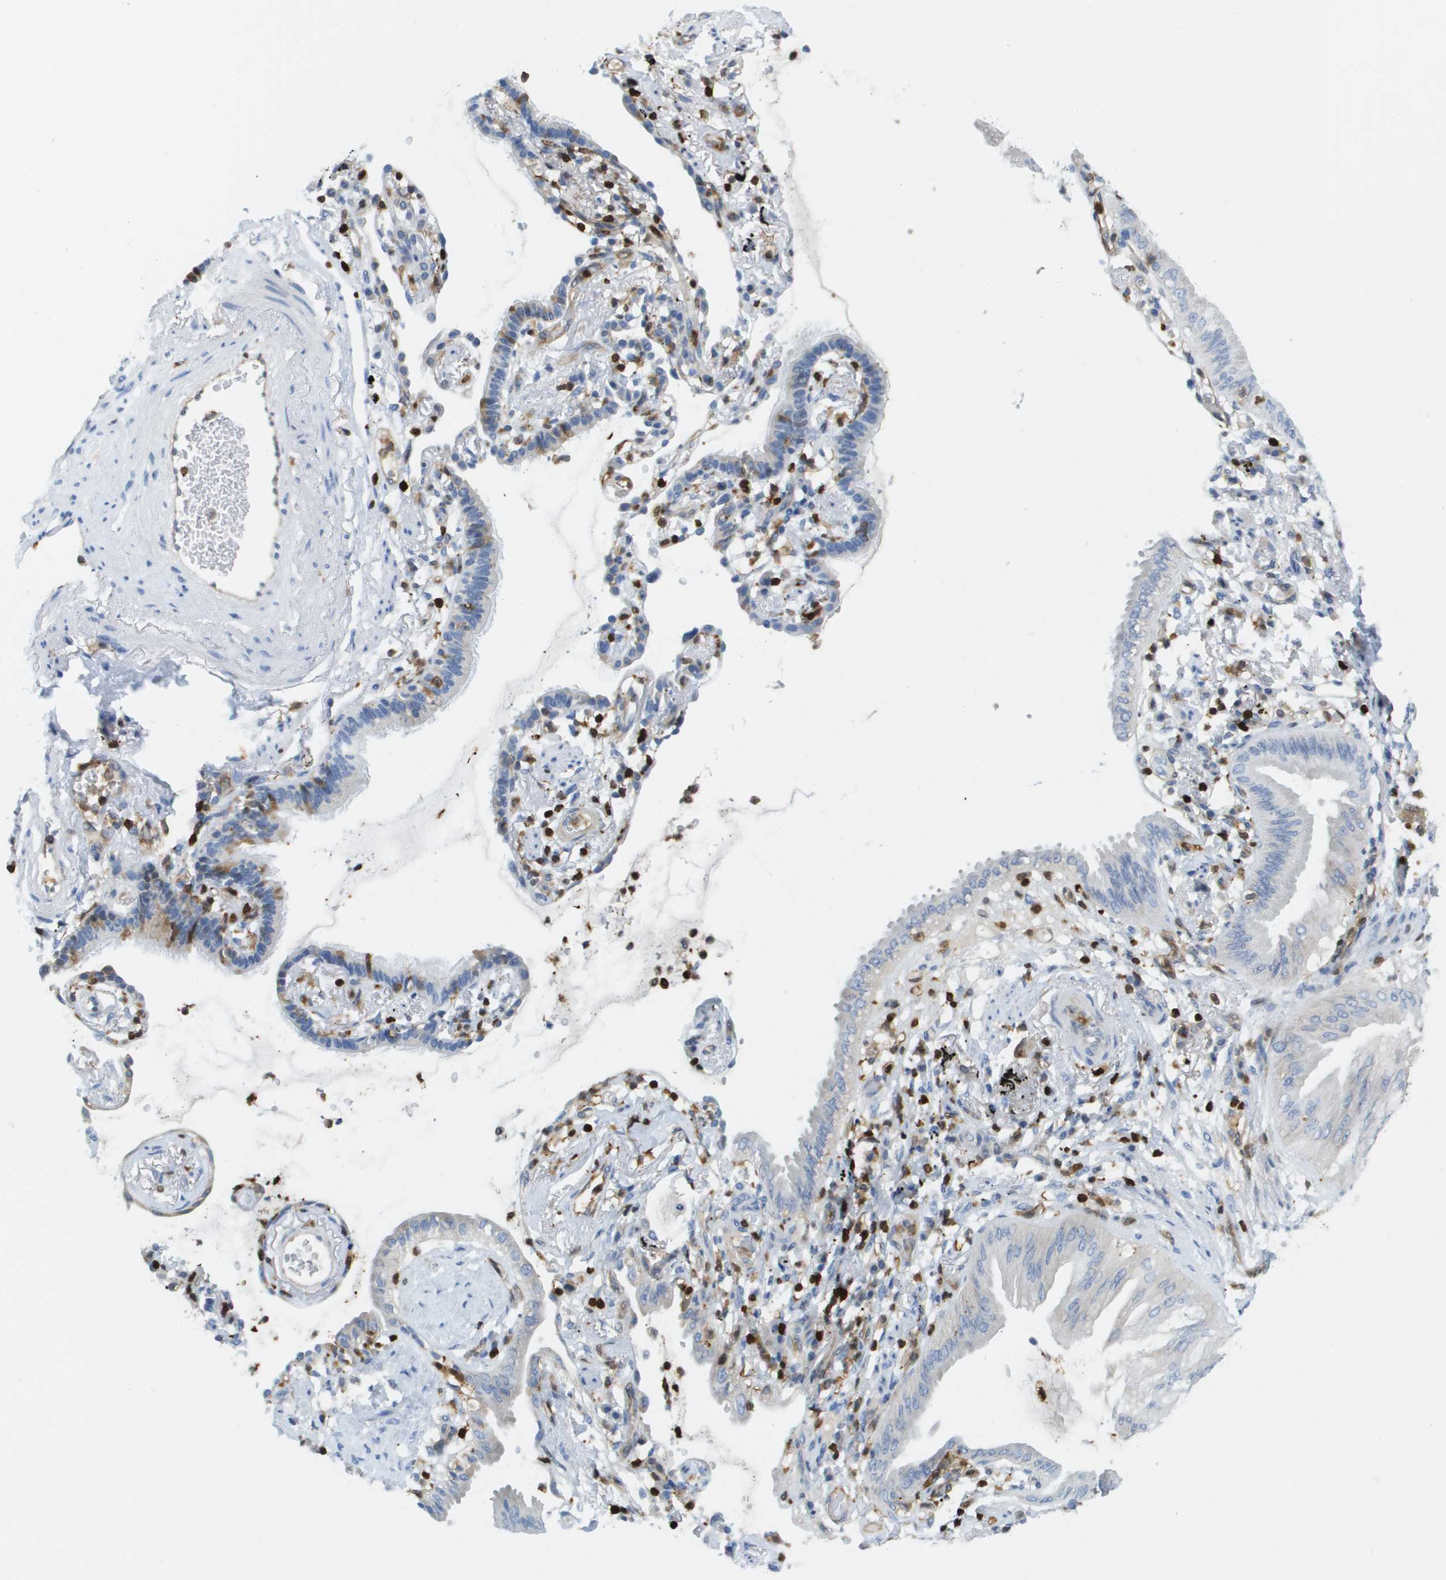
{"staining": {"intensity": "negative", "quantity": "none", "location": "none"}, "tissue": "lung cancer", "cell_type": "Tumor cells", "image_type": "cancer", "snomed": [{"axis": "morphology", "description": "Normal tissue, NOS"}, {"axis": "morphology", "description": "Adenocarcinoma, NOS"}, {"axis": "topography", "description": "Bronchus"}, {"axis": "topography", "description": "Lung"}], "caption": "There is no significant expression in tumor cells of lung cancer.", "gene": "DOCK5", "patient": {"sex": "female", "age": 70}}